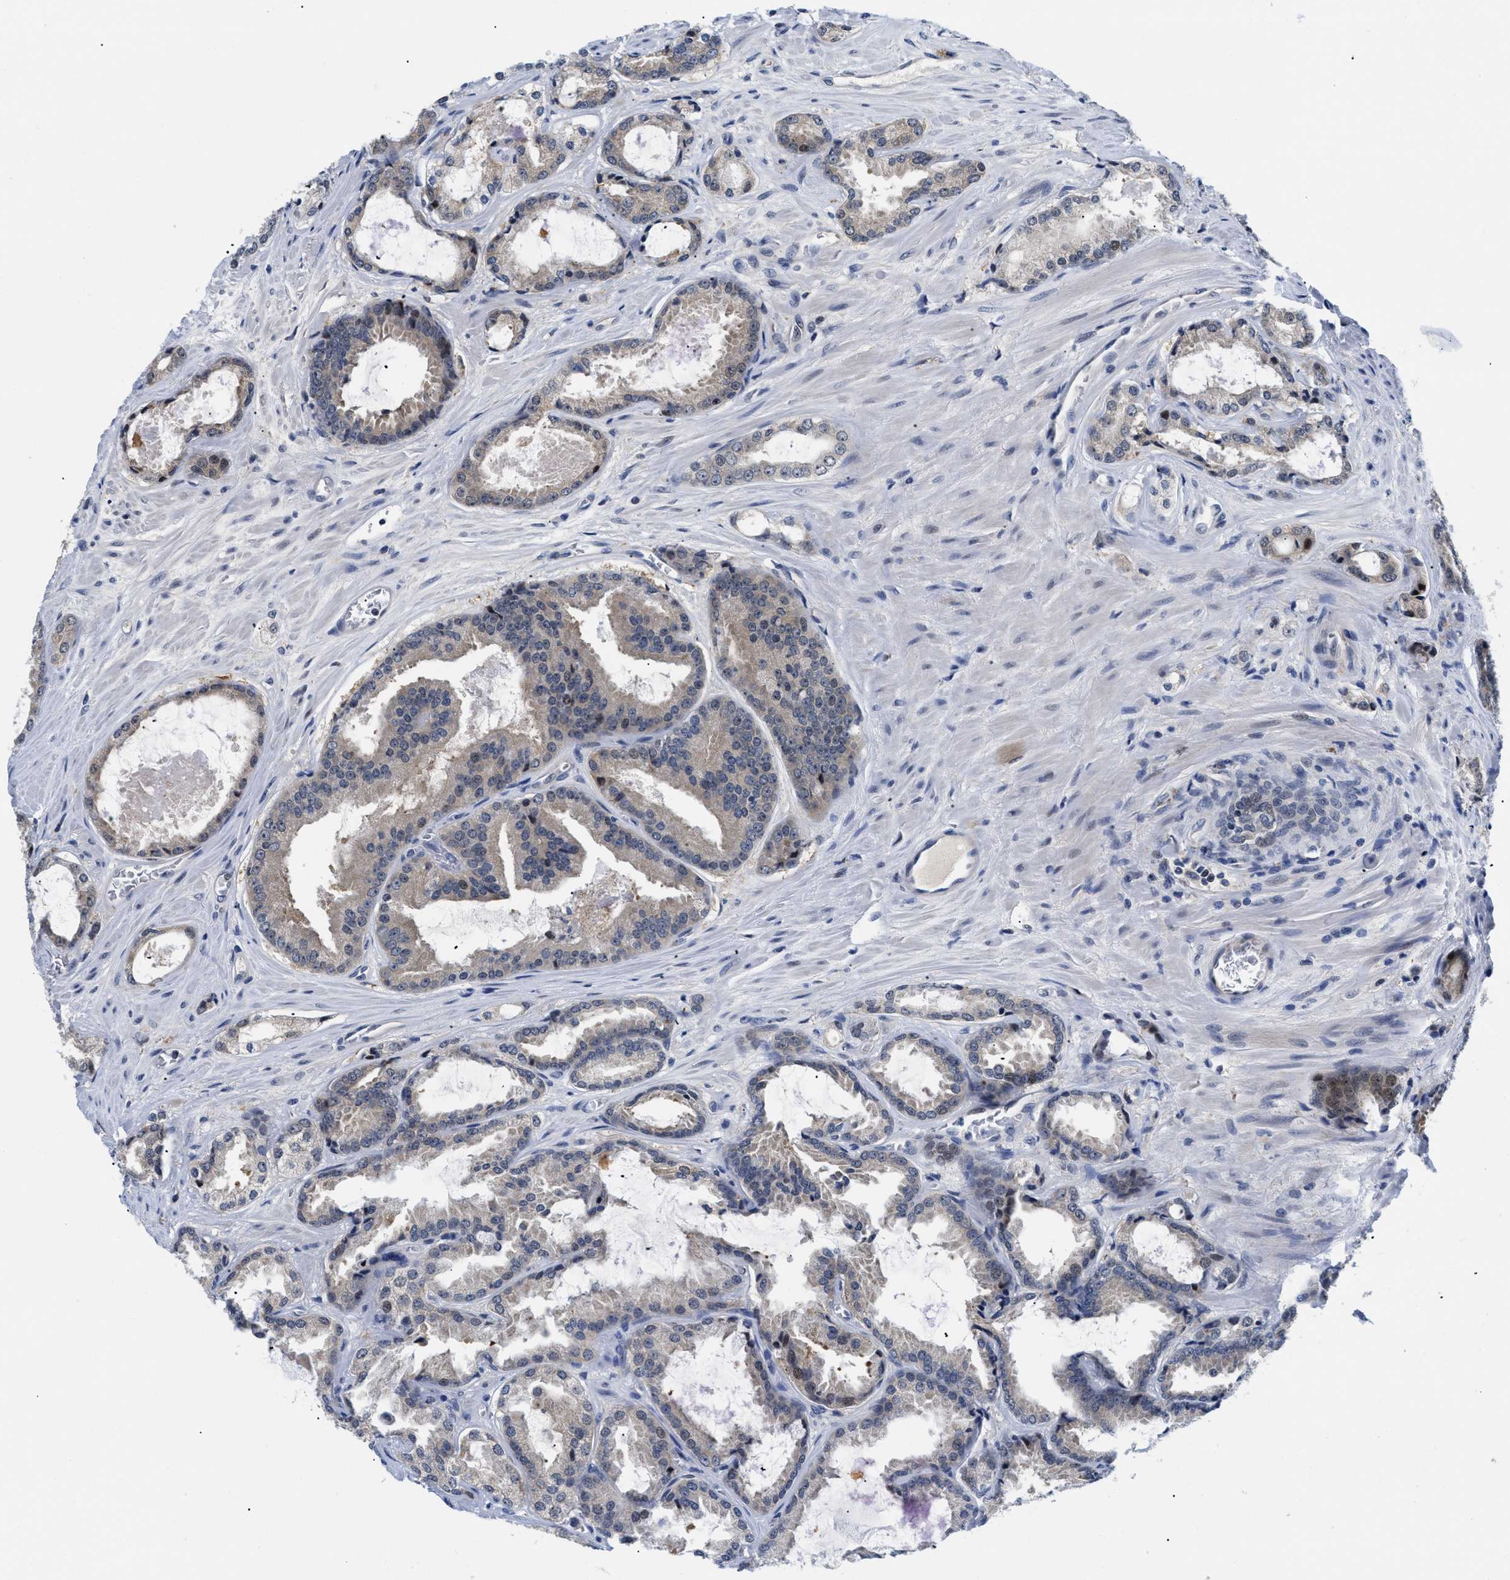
{"staining": {"intensity": "moderate", "quantity": "<25%", "location": "cytoplasmic/membranous,nuclear"}, "tissue": "prostate cancer", "cell_type": "Tumor cells", "image_type": "cancer", "snomed": [{"axis": "morphology", "description": "Adenocarcinoma, High grade"}, {"axis": "topography", "description": "Prostate"}], "caption": "The histopathology image demonstrates staining of prostate cancer, revealing moderate cytoplasmic/membranous and nuclear protein positivity (brown color) within tumor cells.", "gene": "SLC29A2", "patient": {"sex": "male", "age": 65}}